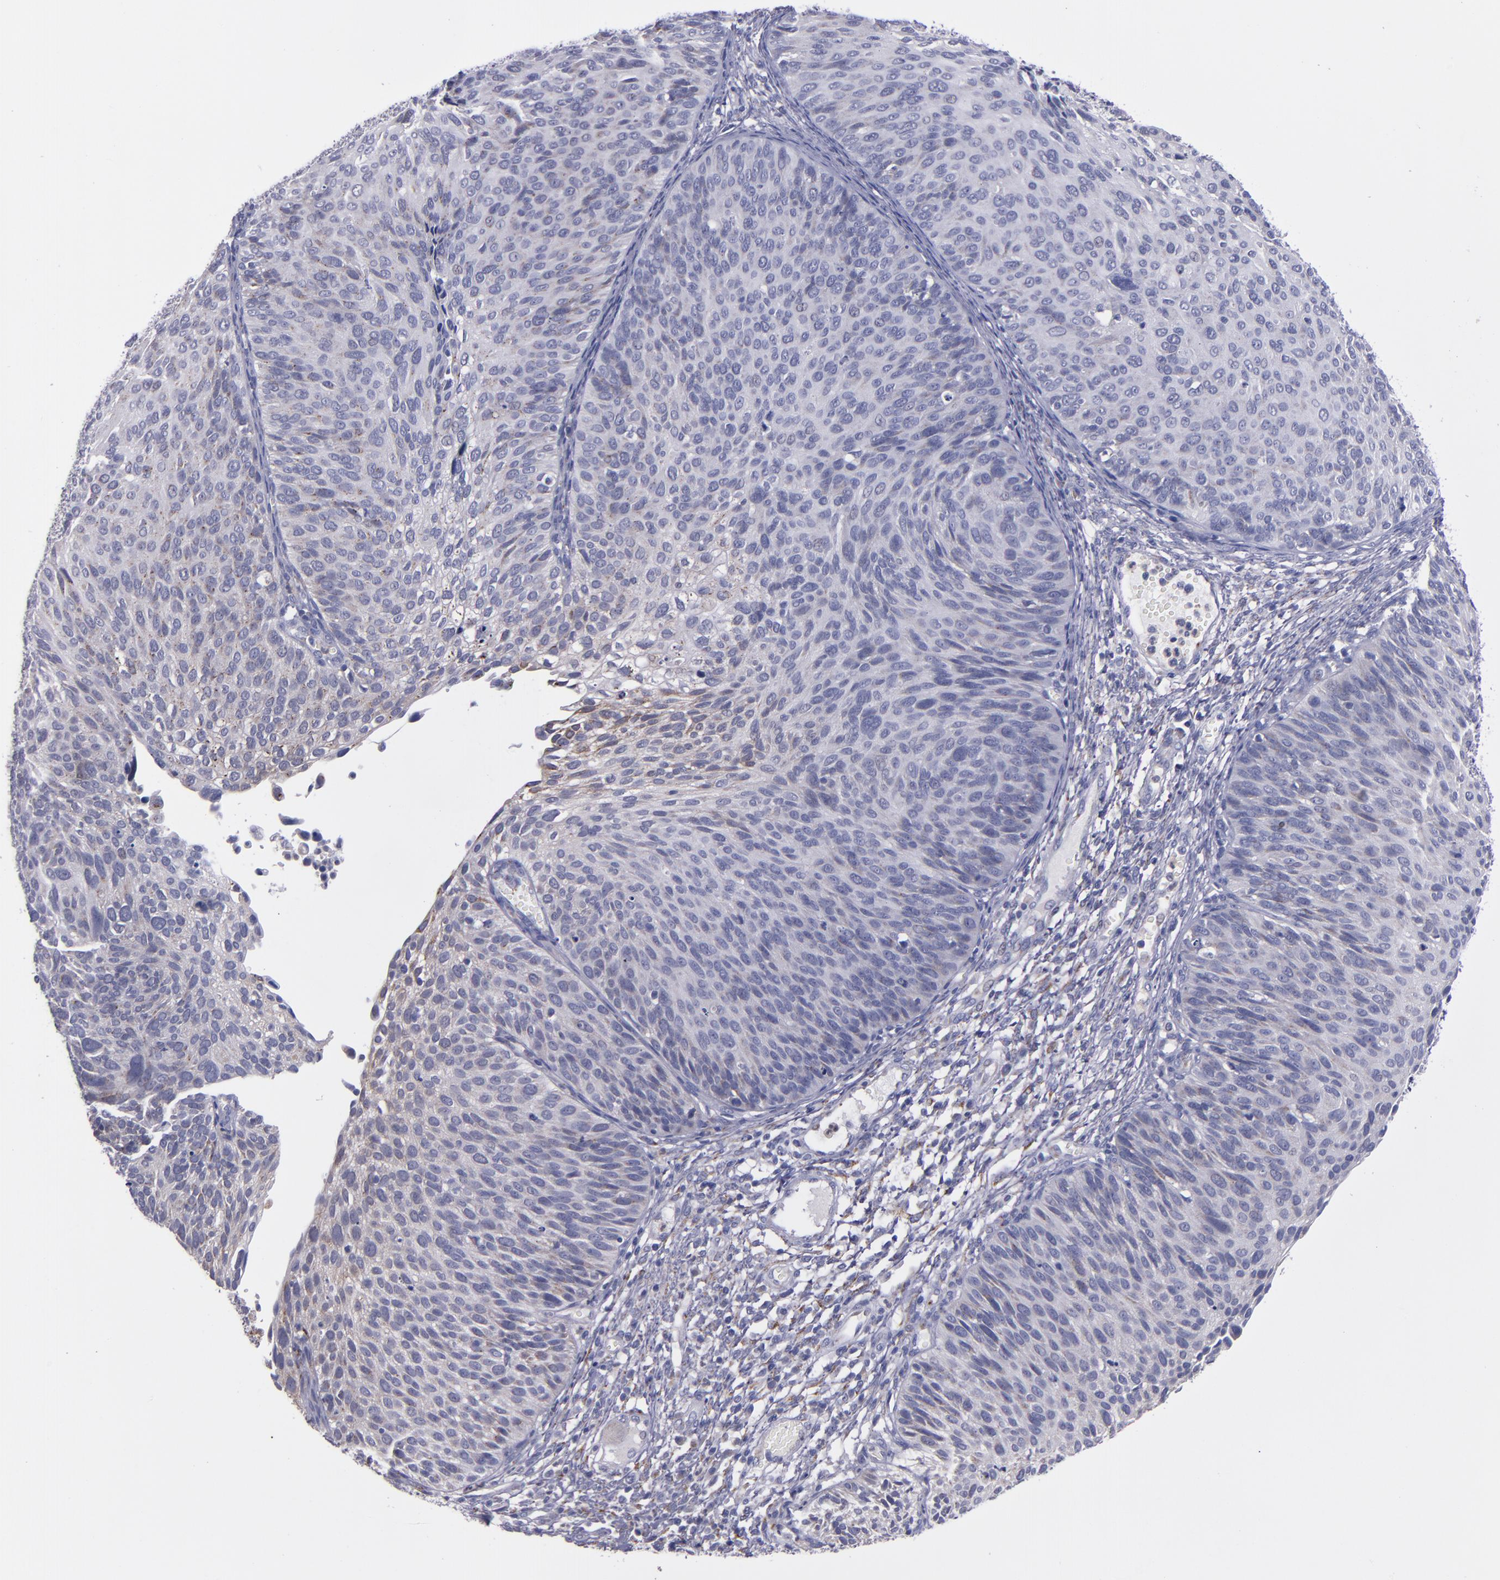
{"staining": {"intensity": "moderate", "quantity": "<25%", "location": "cytoplasmic/membranous"}, "tissue": "cervical cancer", "cell_type": "Tumor cells", "image_type": "cancer", "snomed": [{"axis": "morphology", "description": "Squamous cell carcinoma, NOS"}, {"axis": "topography", "description": "Cervix"}], "caption": "Immunohistochemical staining of human cervical squamous cell carcinoma shows low levels of moderate cytoplasmic/membranous protein positivity in approximately <25% of tumor cells. (brown staining indicates protein expression, while blue staining denotes nuclei).", "gene": "RAB41", "patient": {"sex": "female", "age": 36}}